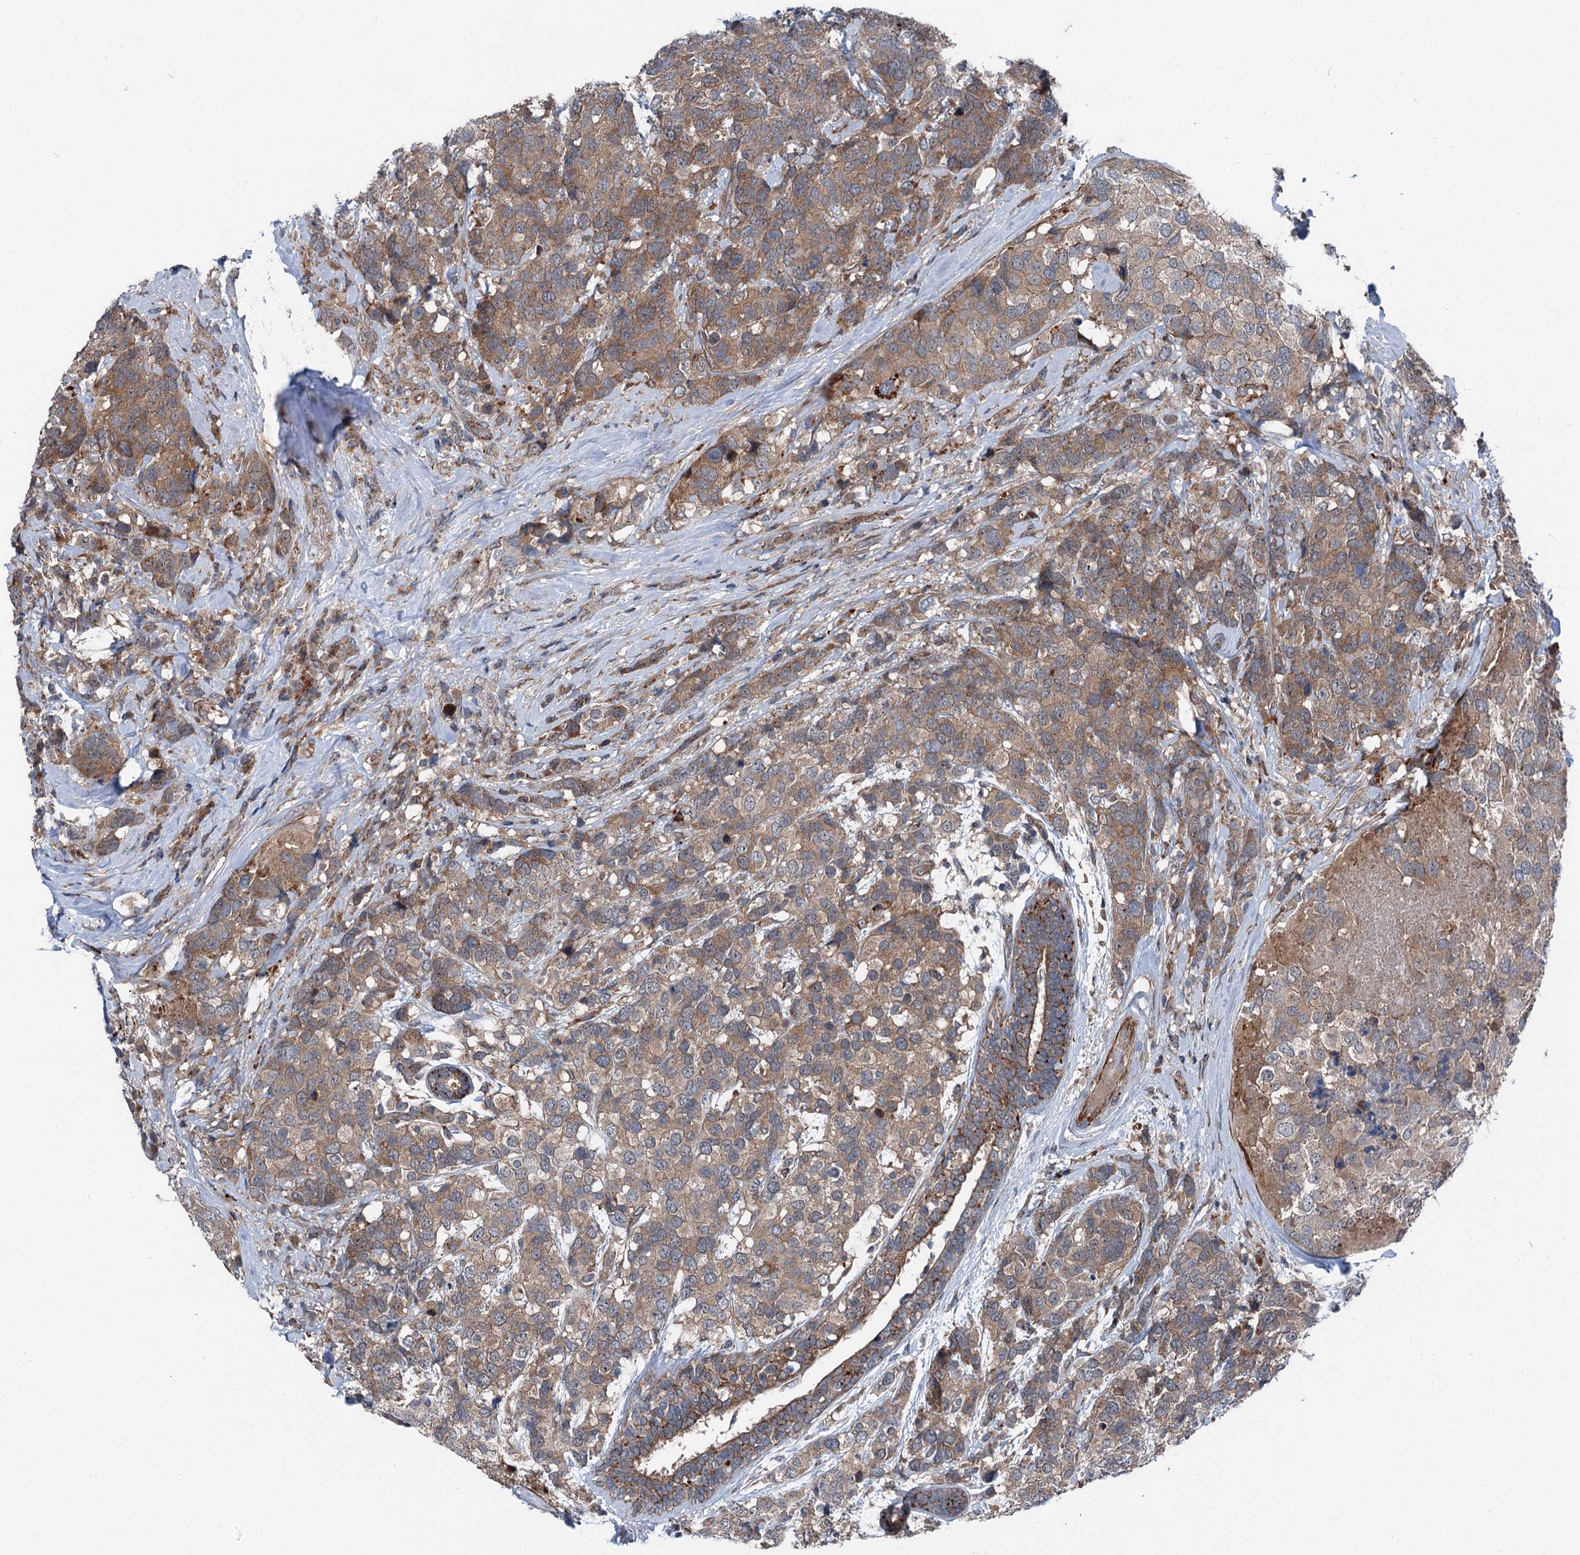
{"staining": {"intensity": "moderate", "quantity": ">75%", "location": "cytoplasmic/membranous"}, "tissue": "breast cancer", "cell_type": "Tumor cells", "image_type": "cancer", "snomed": [{"axis": "morphology", "description": "Lobular carcinoma"}, {"axis": "topography", "description": "Breast"}], "caption": "A micrograph of human breast cancer stained for a protein reveals moderate cytoplasmic/membranous brown staining in tumor cells.", "gene": "POLR1D", "patient": {"sex": "female", "age": 59}}